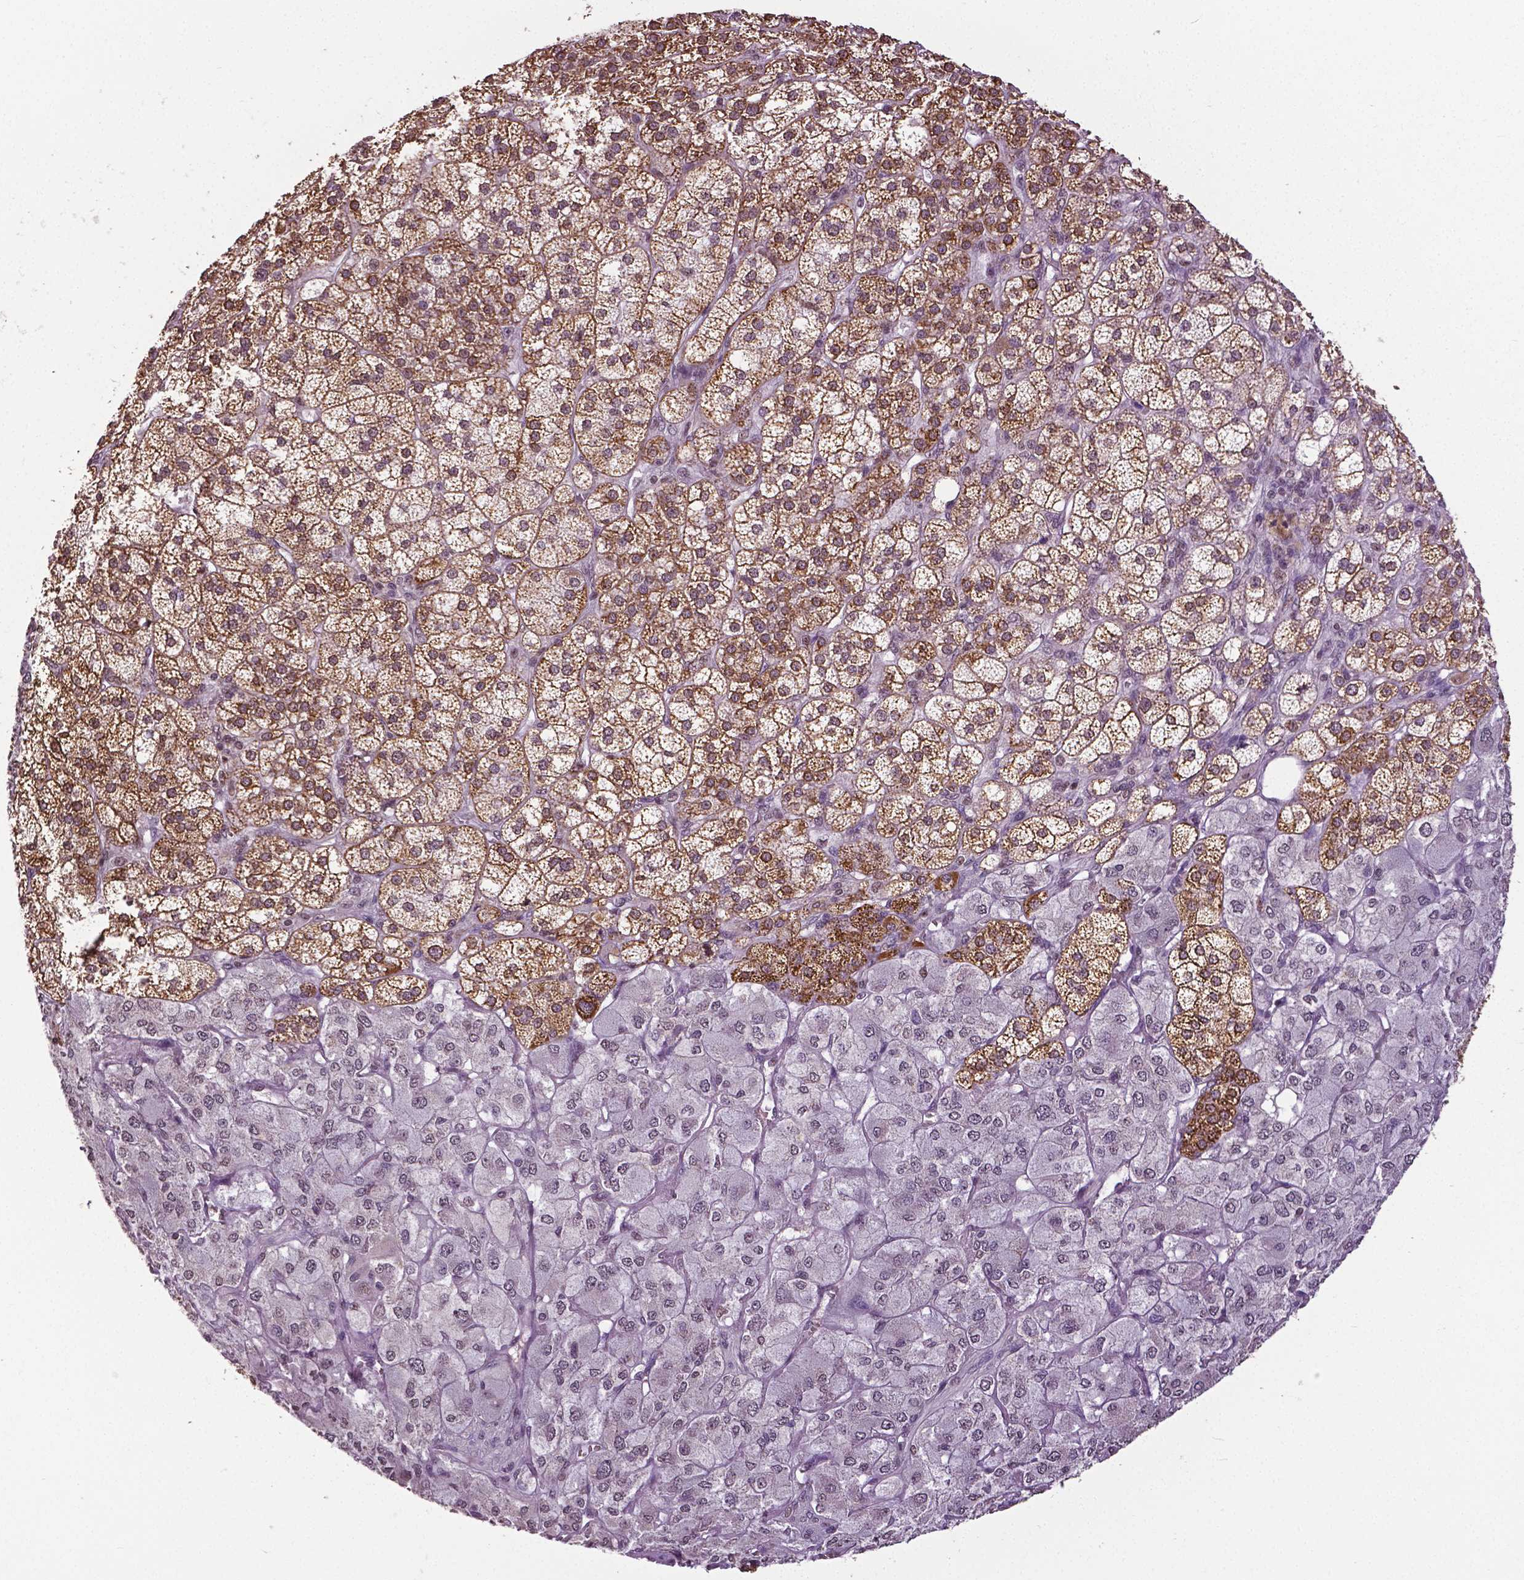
{"staining": {"intensity": "strong", "quantity": "25%-75%", "location": "cytoplasmic/membranous"}, "tissue": "adrenal gland", "cell_type": "Glandular cells", "image_type": "normal", "snomed": [{"axis": "morphology", "description": "Normal tissue, NOS"}, {"axis": "topography", "description": "Adrenal gland"}], "caption": "A histopathology image of human adrenal gland stained for a protein demonstrates strong cytoplasmic/membranous brown staining in glandular cells. Using DAB (3,3'-diaminobenzidine) (brown) and hematoxylin (blue) stains, captured at high magnification using brightfield microscopy.", "gene": "DLX5", "patient": {"sex": "female", "age": 60}}